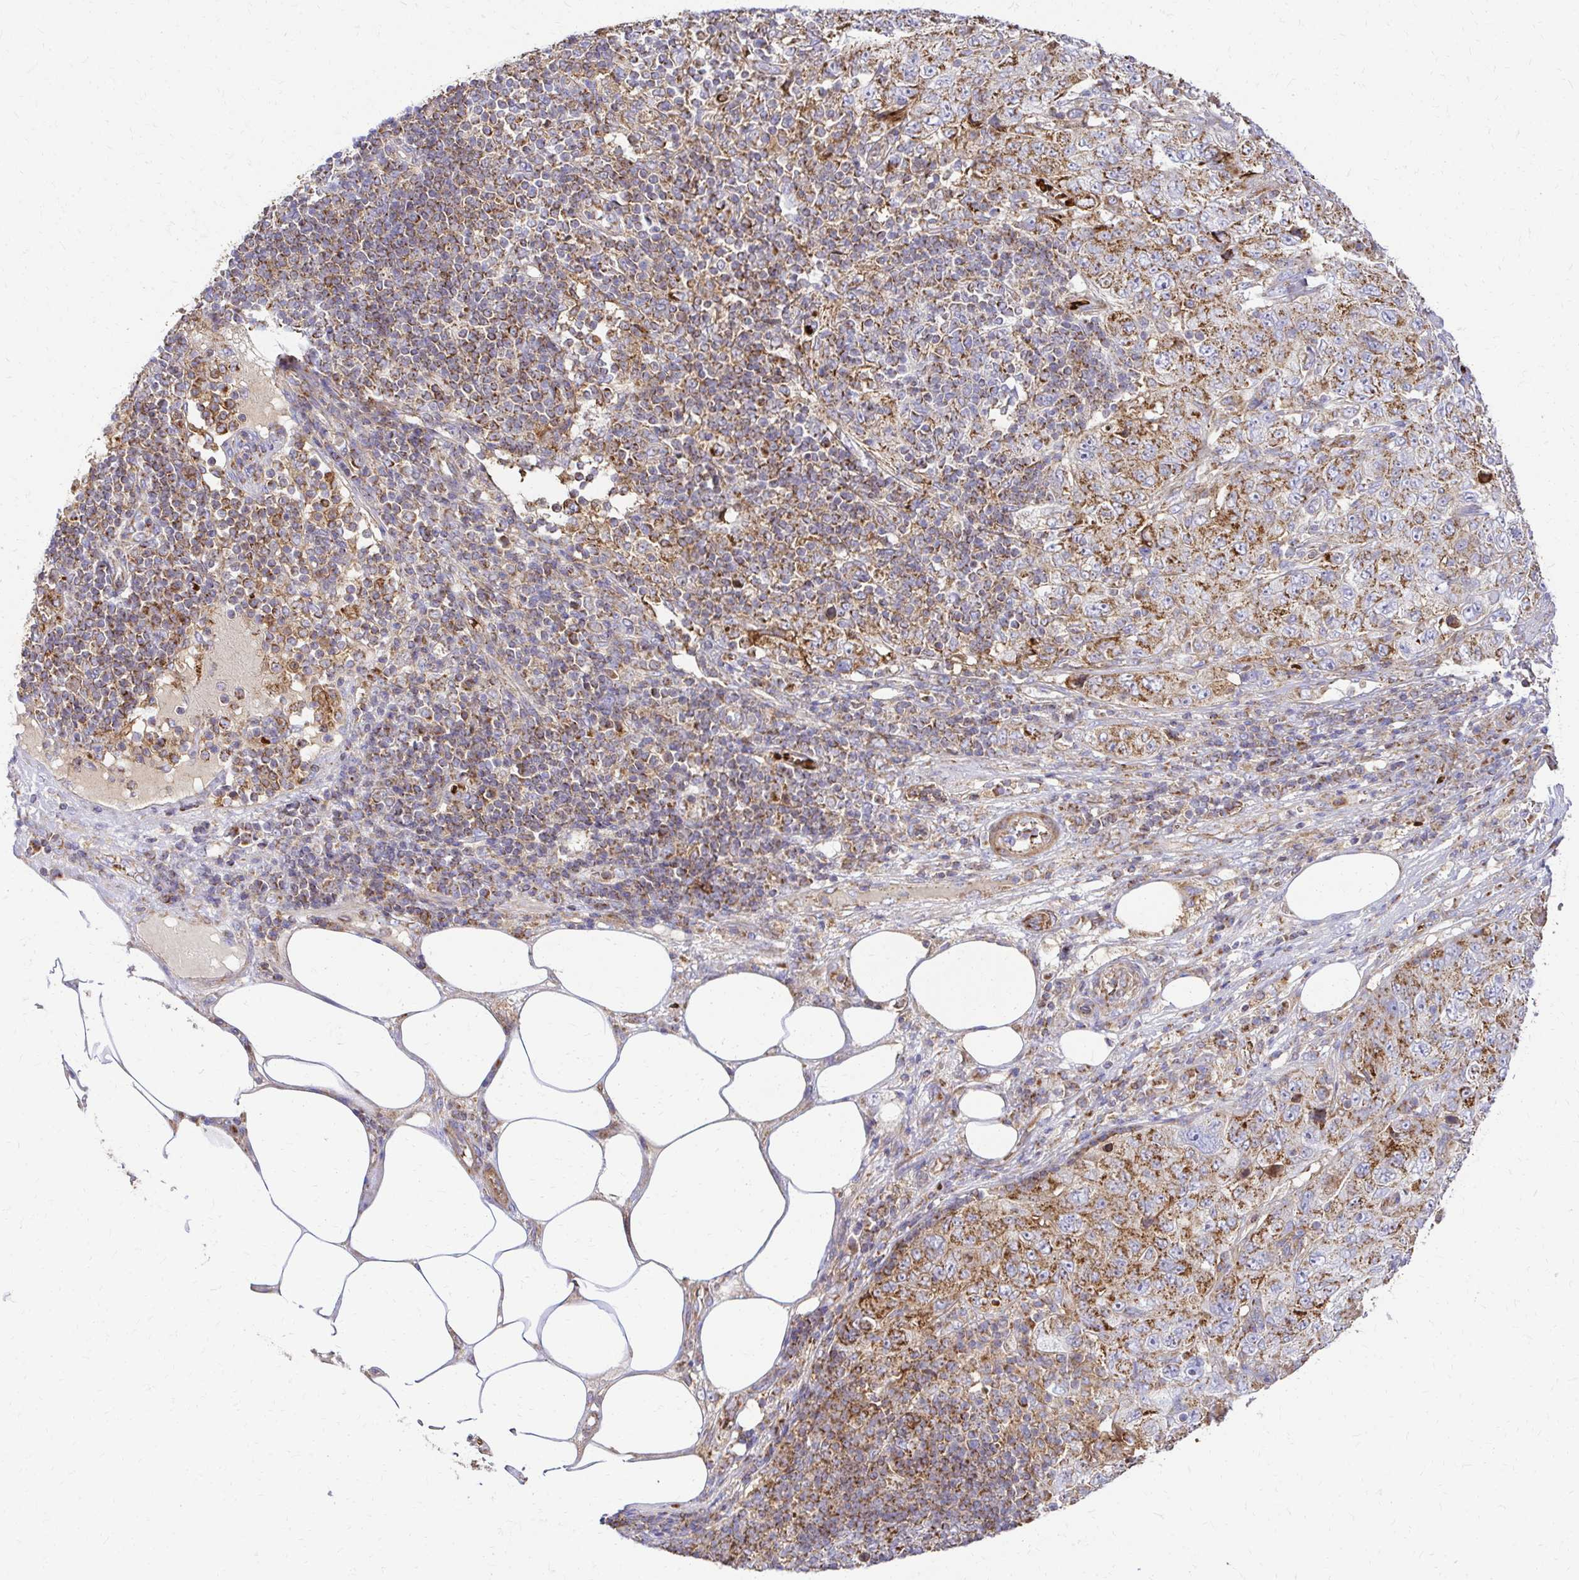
{"staining": {"intensity": "moderate", "quantity": ">75%", "location": "cytoplasmic/membranous"}, "tissue": "pancreatic cancer", "cell_type": "Tumor cells", "image_type": "cancer", "snomed": [{"axis": "morphology", "description": "Adenocarcinoma, NOS"}, {"axis": "topography", "description": "Pancreas"}], "caption": "Adenocarcinoma (pancreatic) stained with a brown dye shows moderate cytoplasmic/membranous positive staining in approximately >75% of tumor cells.", "gene": "MRPL13", "patient": {"sex": "male", "age": 68}}